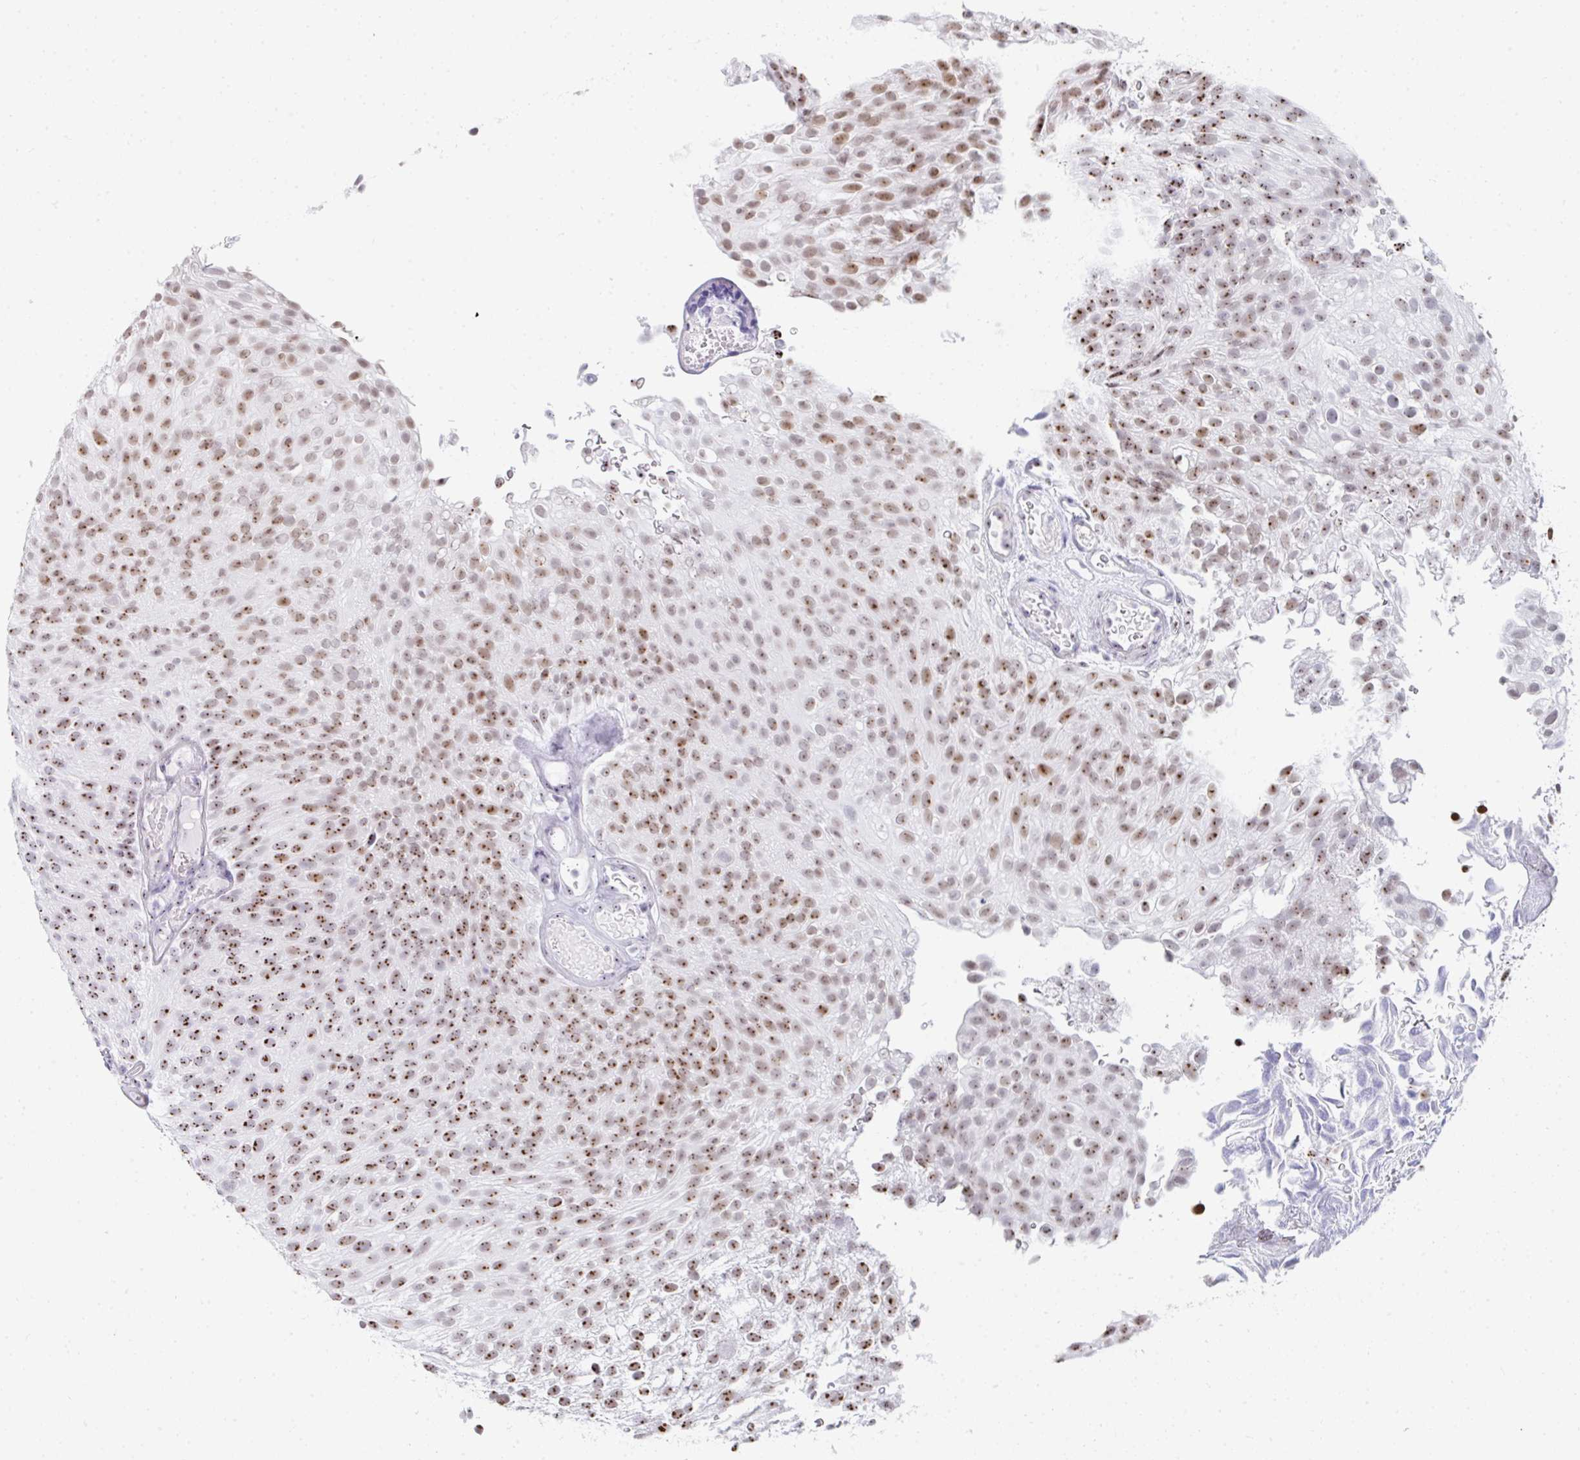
{"staining": {"intensity": "moderate", "quantity": ">75%", "location": "nuclear"}, "tissue": "urothelial cancer", "cell_type": "Tumor cells", "image_type": "cancer", "snomed": [{"axis": "morphology", "description": "Urothelial carcinoma, Low grade"}, {"axis": "topography", "description": "Urinary bladder"}], "caption": "This histopathology image shows immunohistochemistry staining of human urothelial cancer, with medium moderate nuclear expression in about >75% of tumor cells.", "gene": "NOP10", "patient": {"sex": "male", "age": 78}}